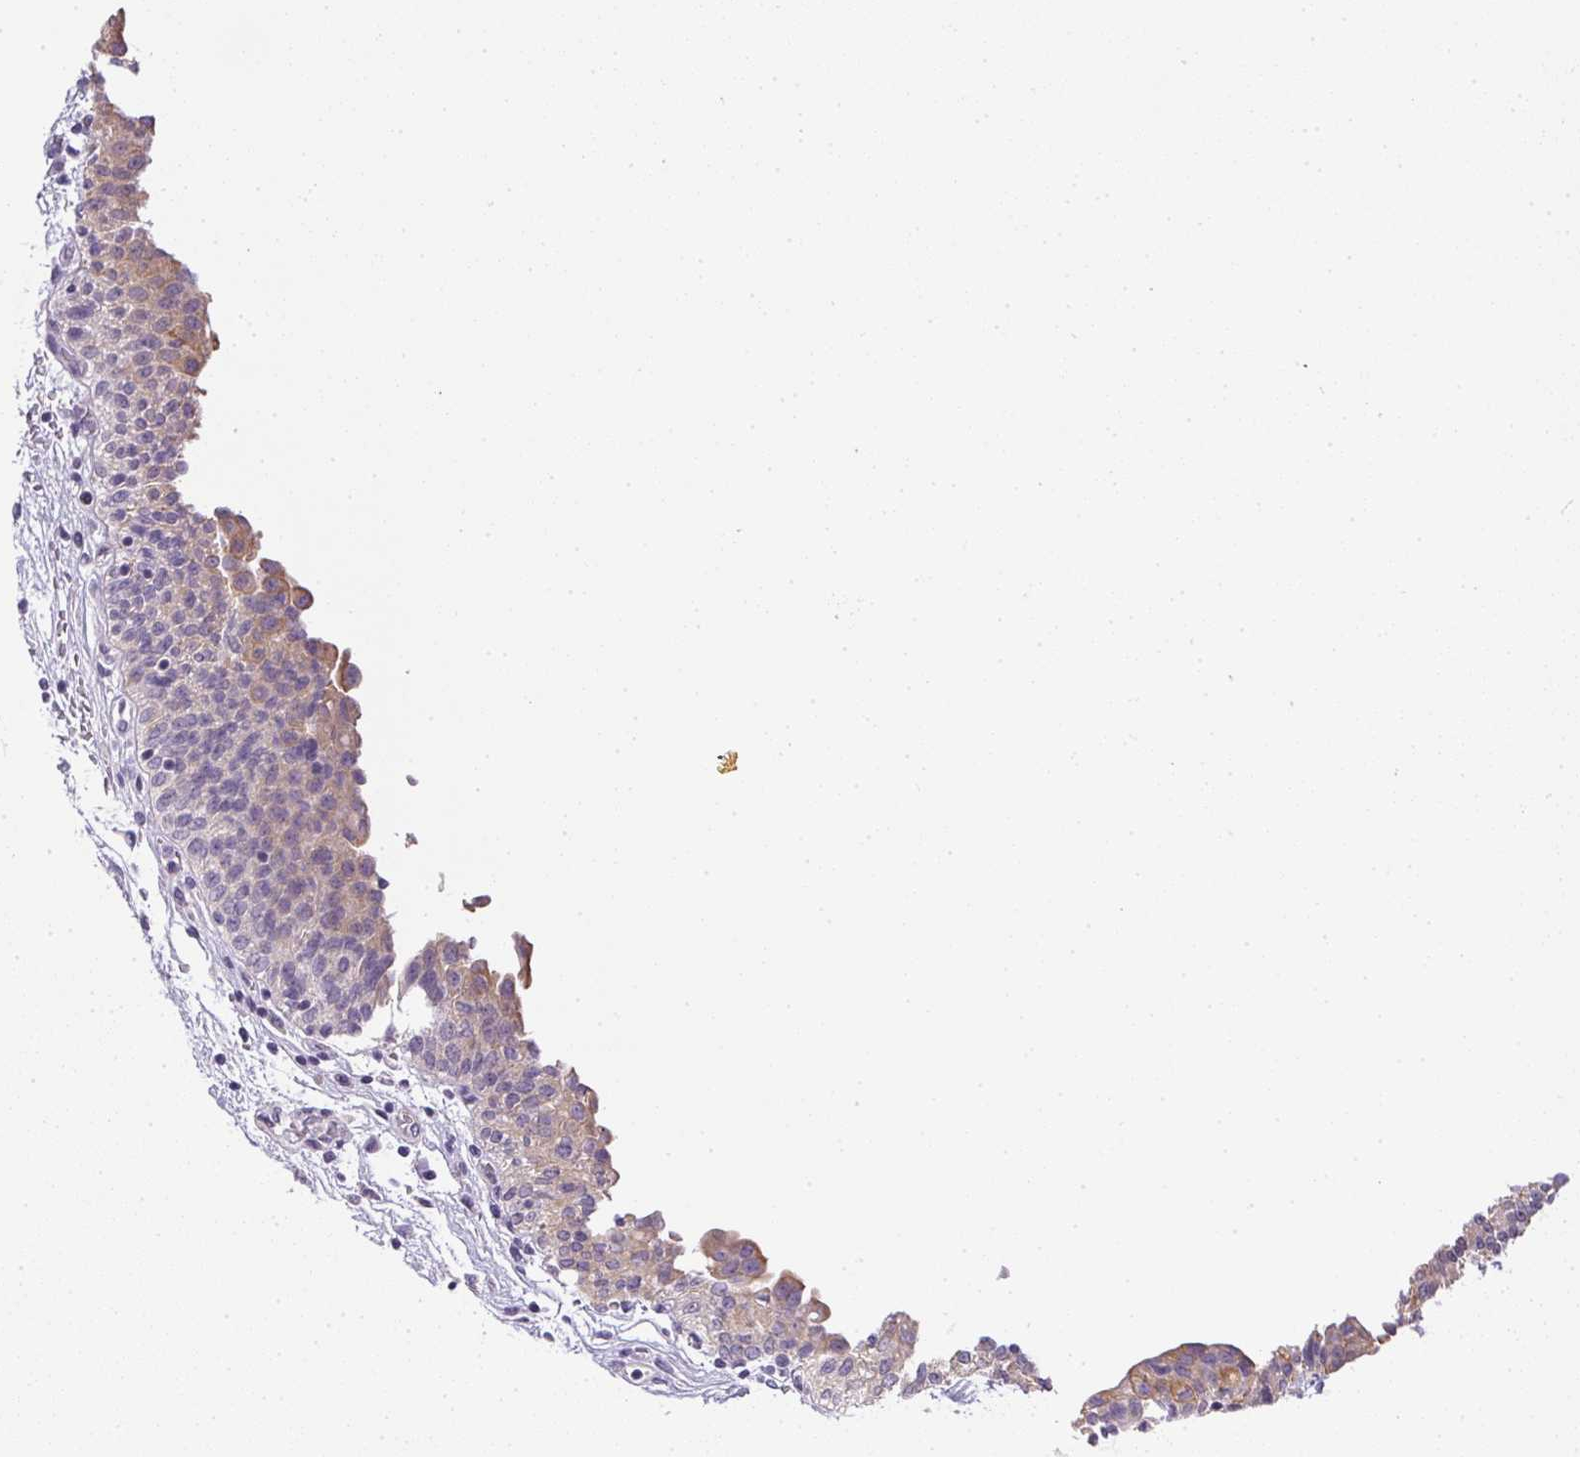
{"staining": {"intensity": "weak", "quantity": "<25%", "location": "cytoplasmic/membranous"}, "tissue": "urinary bladder", "cell_type": "Urothelial cells", "image_type": "normal", "snomed": [{"axis": "morphology", "description": "Normal tissue, NOS"}, {"axis": "topography", "description": "Urinary bladder"}], "caption": "Immunohistochemistry micrograph of unremarkable human urinary bladder stained for a protein (brown), which displays no expression in urothelial cells. Brightfield microscopy of immunohistochemistry (IHC) stained with DAB (brown) and hematoxylin (blue), captured at high magnification.", "gene": "SLC17A7", "patient": {"sex": "male", "age": 68}}